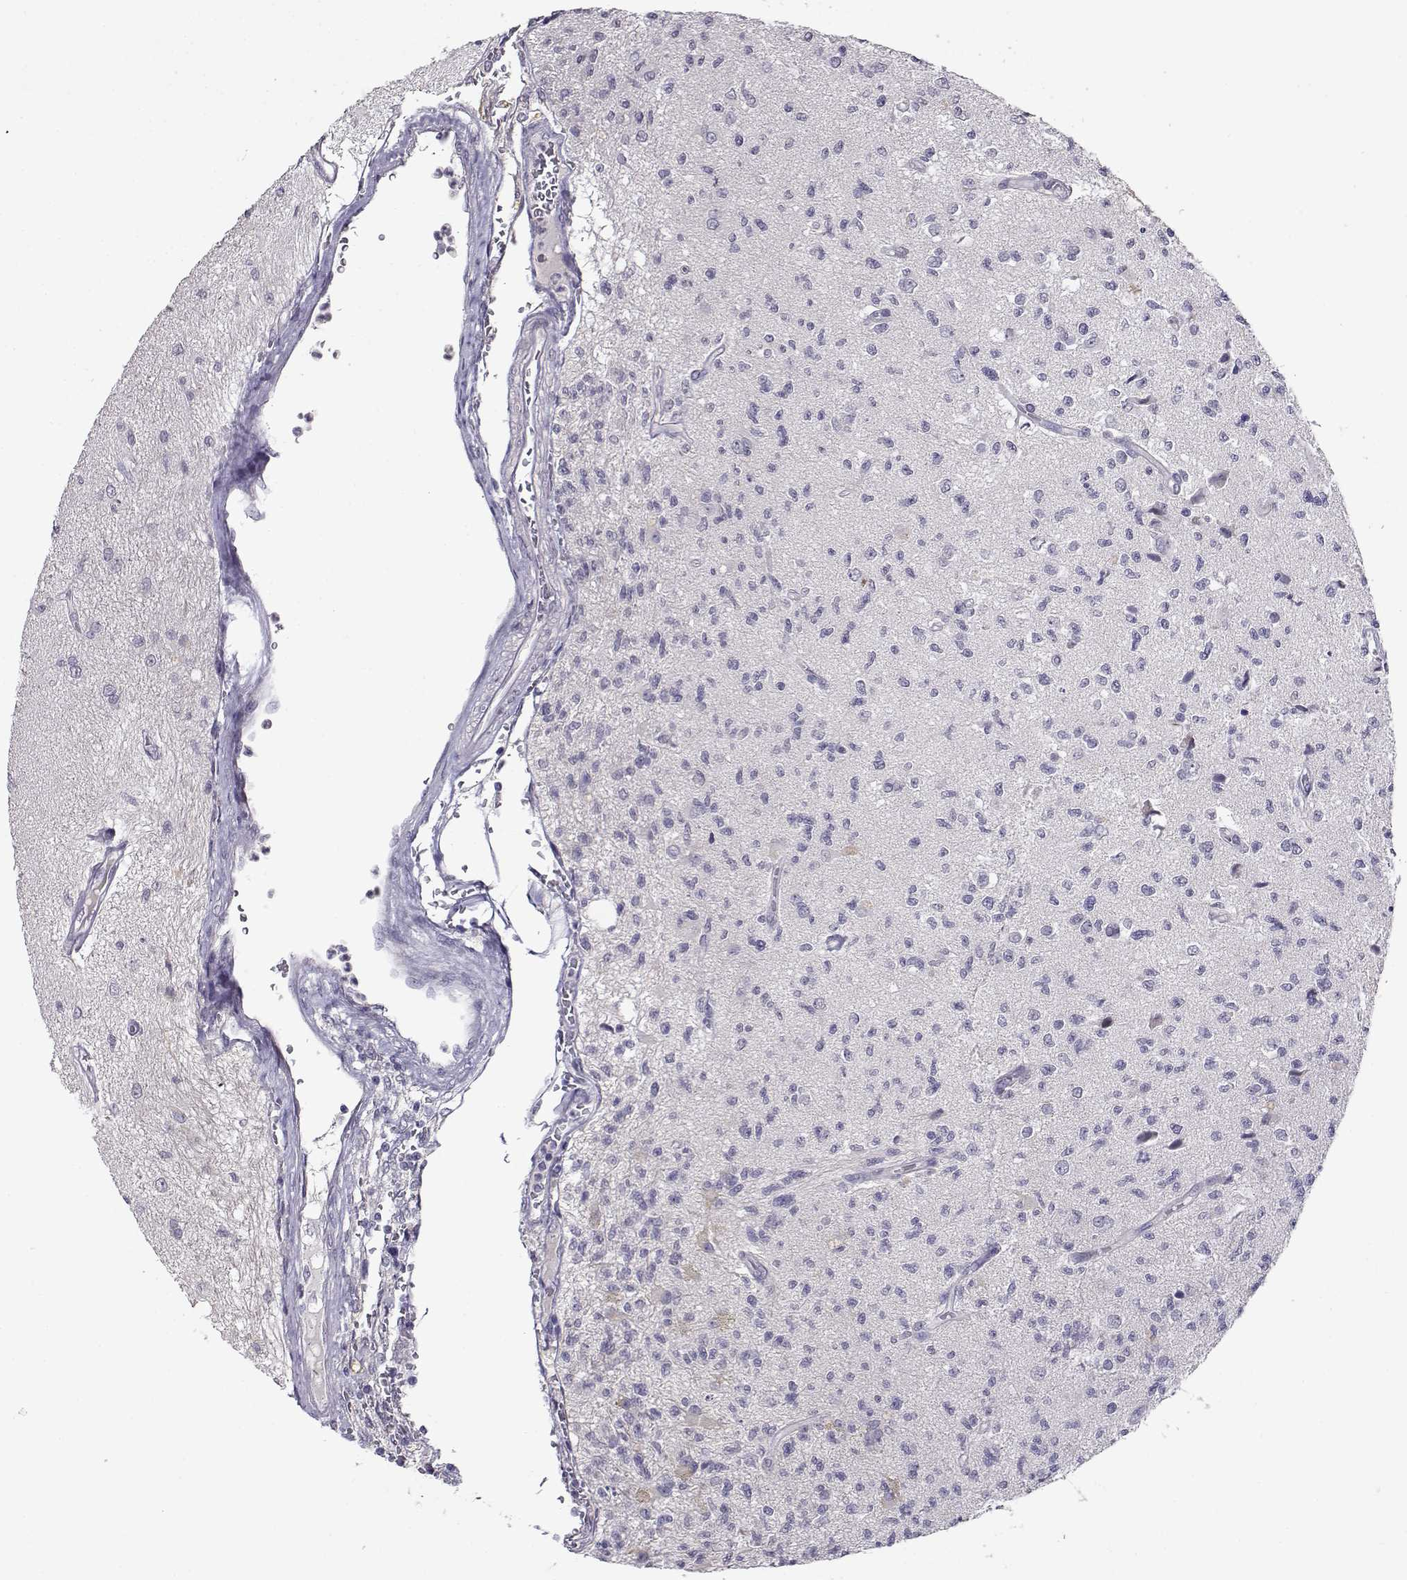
{"staining": {"intensity": "negative", "quantity": "none", "location": "none"}, "tissue": "glioma", "cell_type": "Tumor cells", "image_type": "cancer", "snomed": [{"axis": "morphology", "description": "Glioma, malignant, High grade"}, {"axis": "topography", "description": "Brain"}], "caption": "Tumor cells are negative for brown protein staining in malignant glioma (high-grade).", "gene": "RHOXF2", "patient": {"sex": "male", "age": 56}}